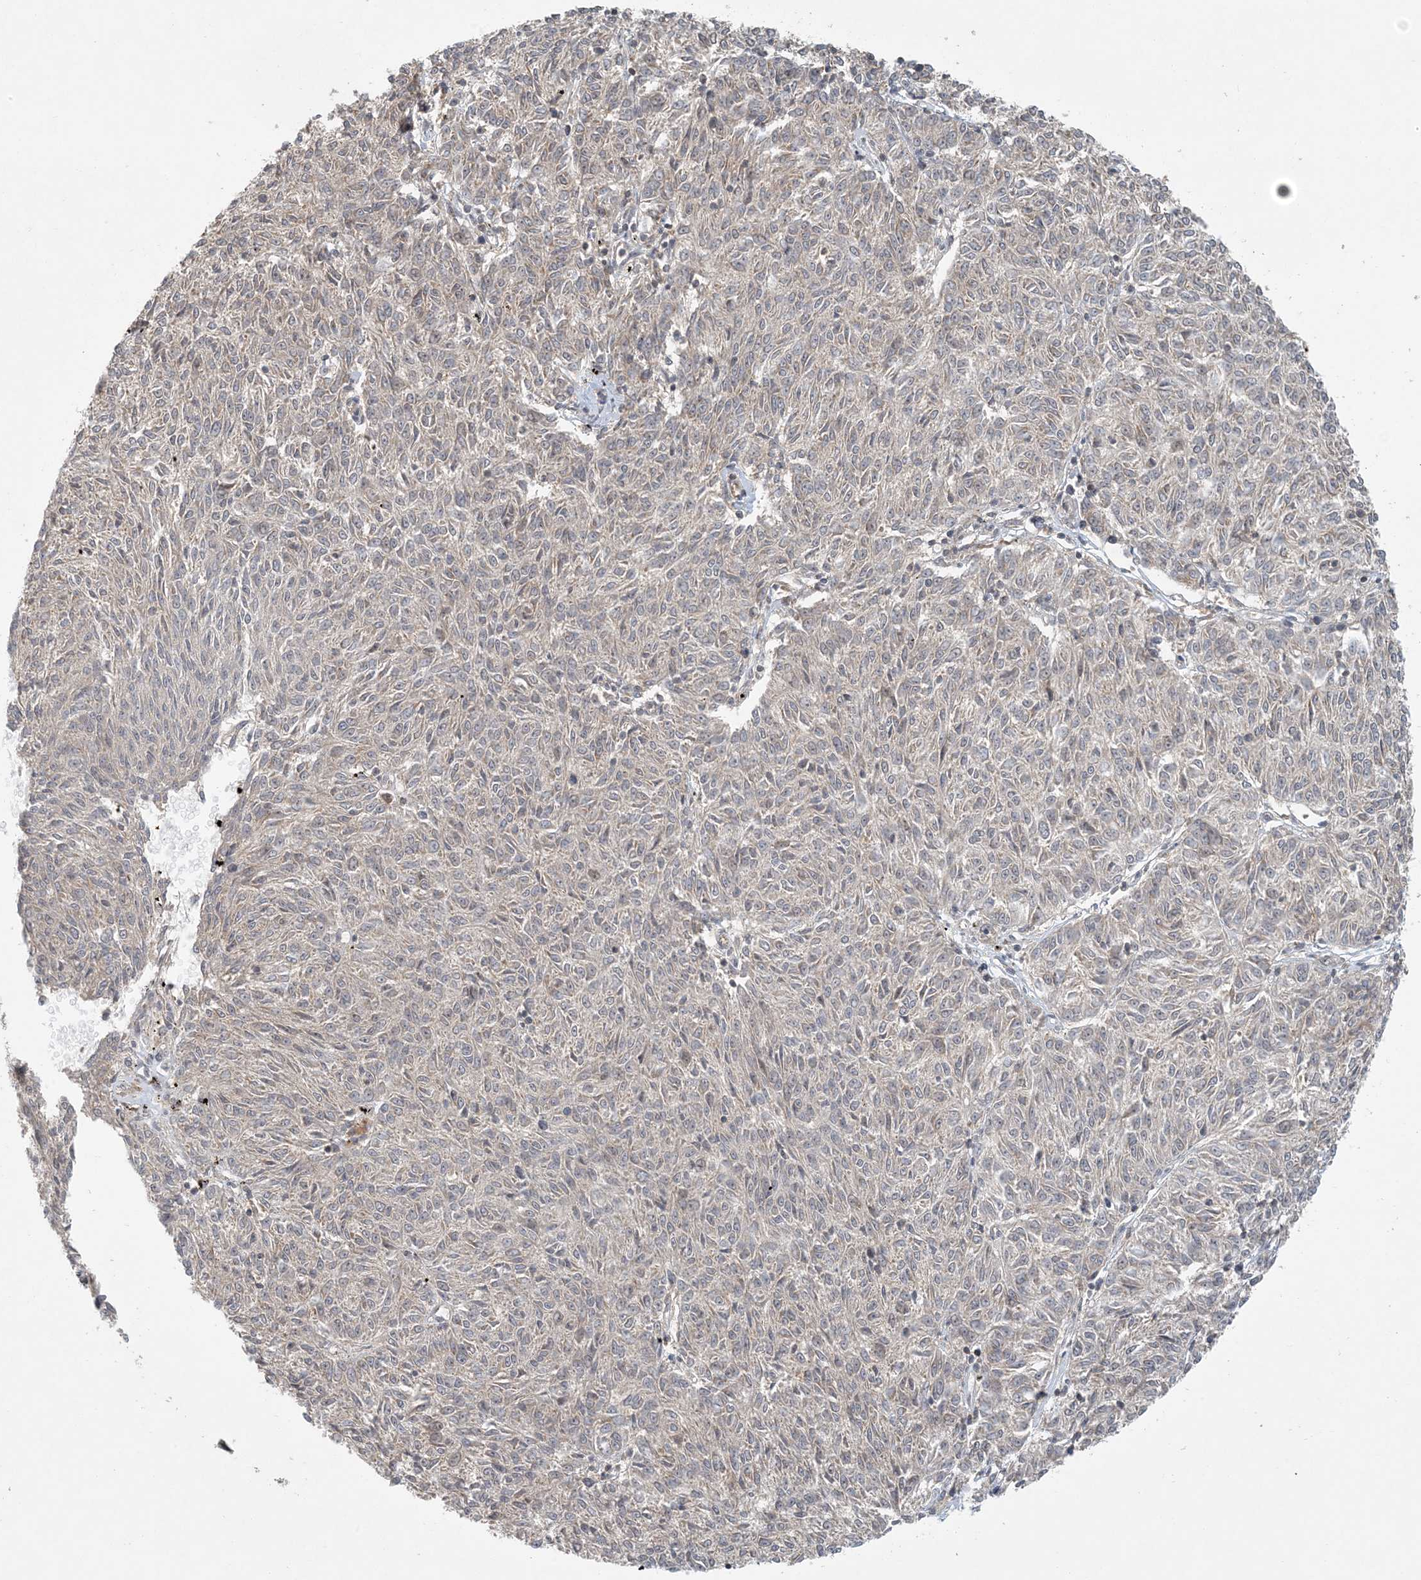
{"staining": {"intensity": "weak", "quantity": "<25%", "location": "cytoplasmic/membranous"}, "tissue": "melanoma", "cell_type": "Tumor cells", "image_type": "cancer", "snomed": [{"axis": "morphology", "description": "Malignant melanoma, NOS"}, {"axis": "topography", "description": "Skin"}], "caption": "An immunohistochemistry photomicrograph of melanoma is shown. There is no staining in tumor cells of melanoma.", "gene": "OBI1", "patient": {"sex": "female", "age": 72}}